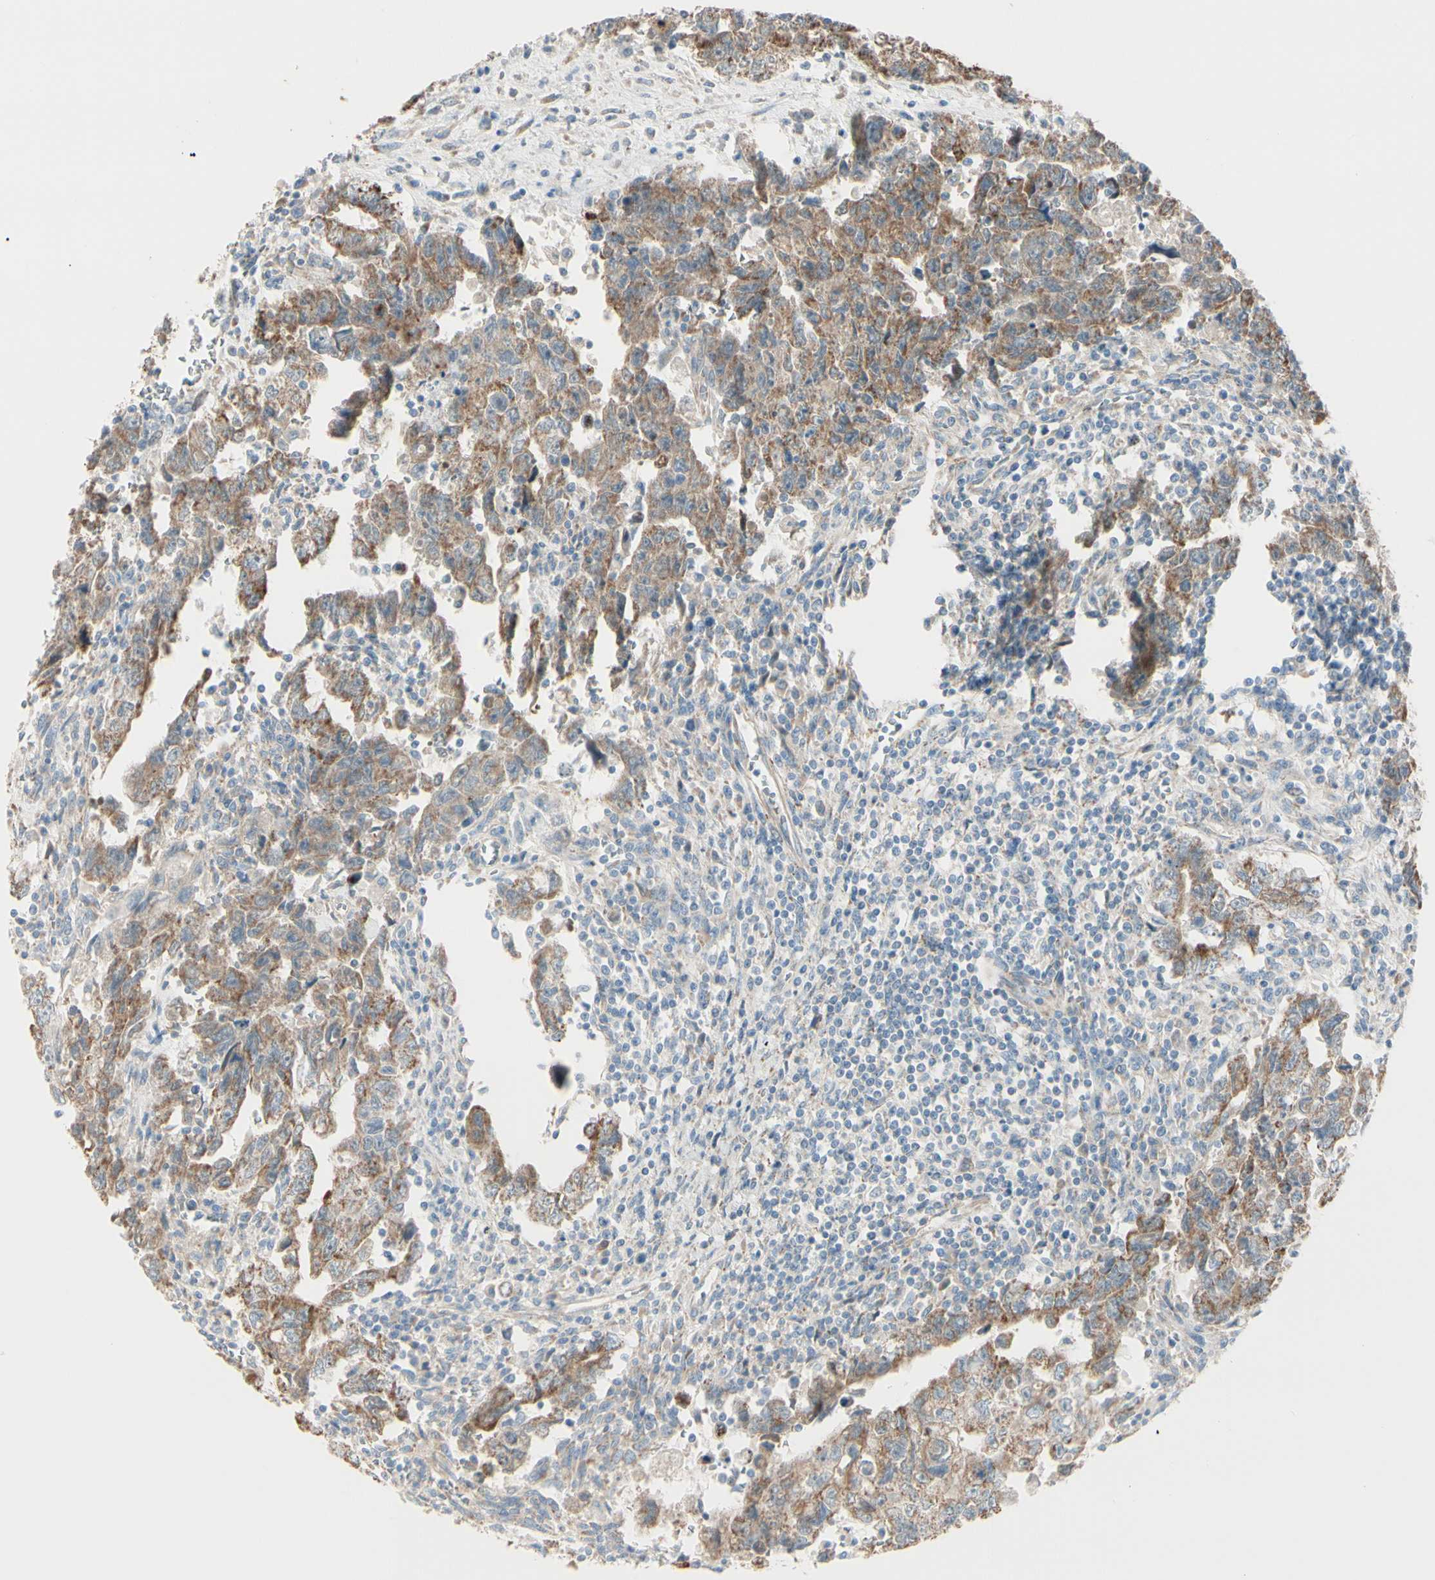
{"staining": {"intensity": "moderate", "quantity": ">75%", "location": "cytoplasmic/membranous"}, "tissue": "testis cancer", "cell_type": "Tumor cells", "image_type": "cancer", "snomed": [{"axis": "morphology", "description": "Carcinoma, Embryonal, NOS"}, {"axis": "topography", "description": "Testis"}], "caption": "Immunohistochemical staining of human embryonal carcinoma (testis) demonstrates medium levels of moderate cytoplasmic/membranous protein staining in approximately >75% of tumor cells.", "gene": "EPHA3", "patient": {"sex": "male", "age": 28}}